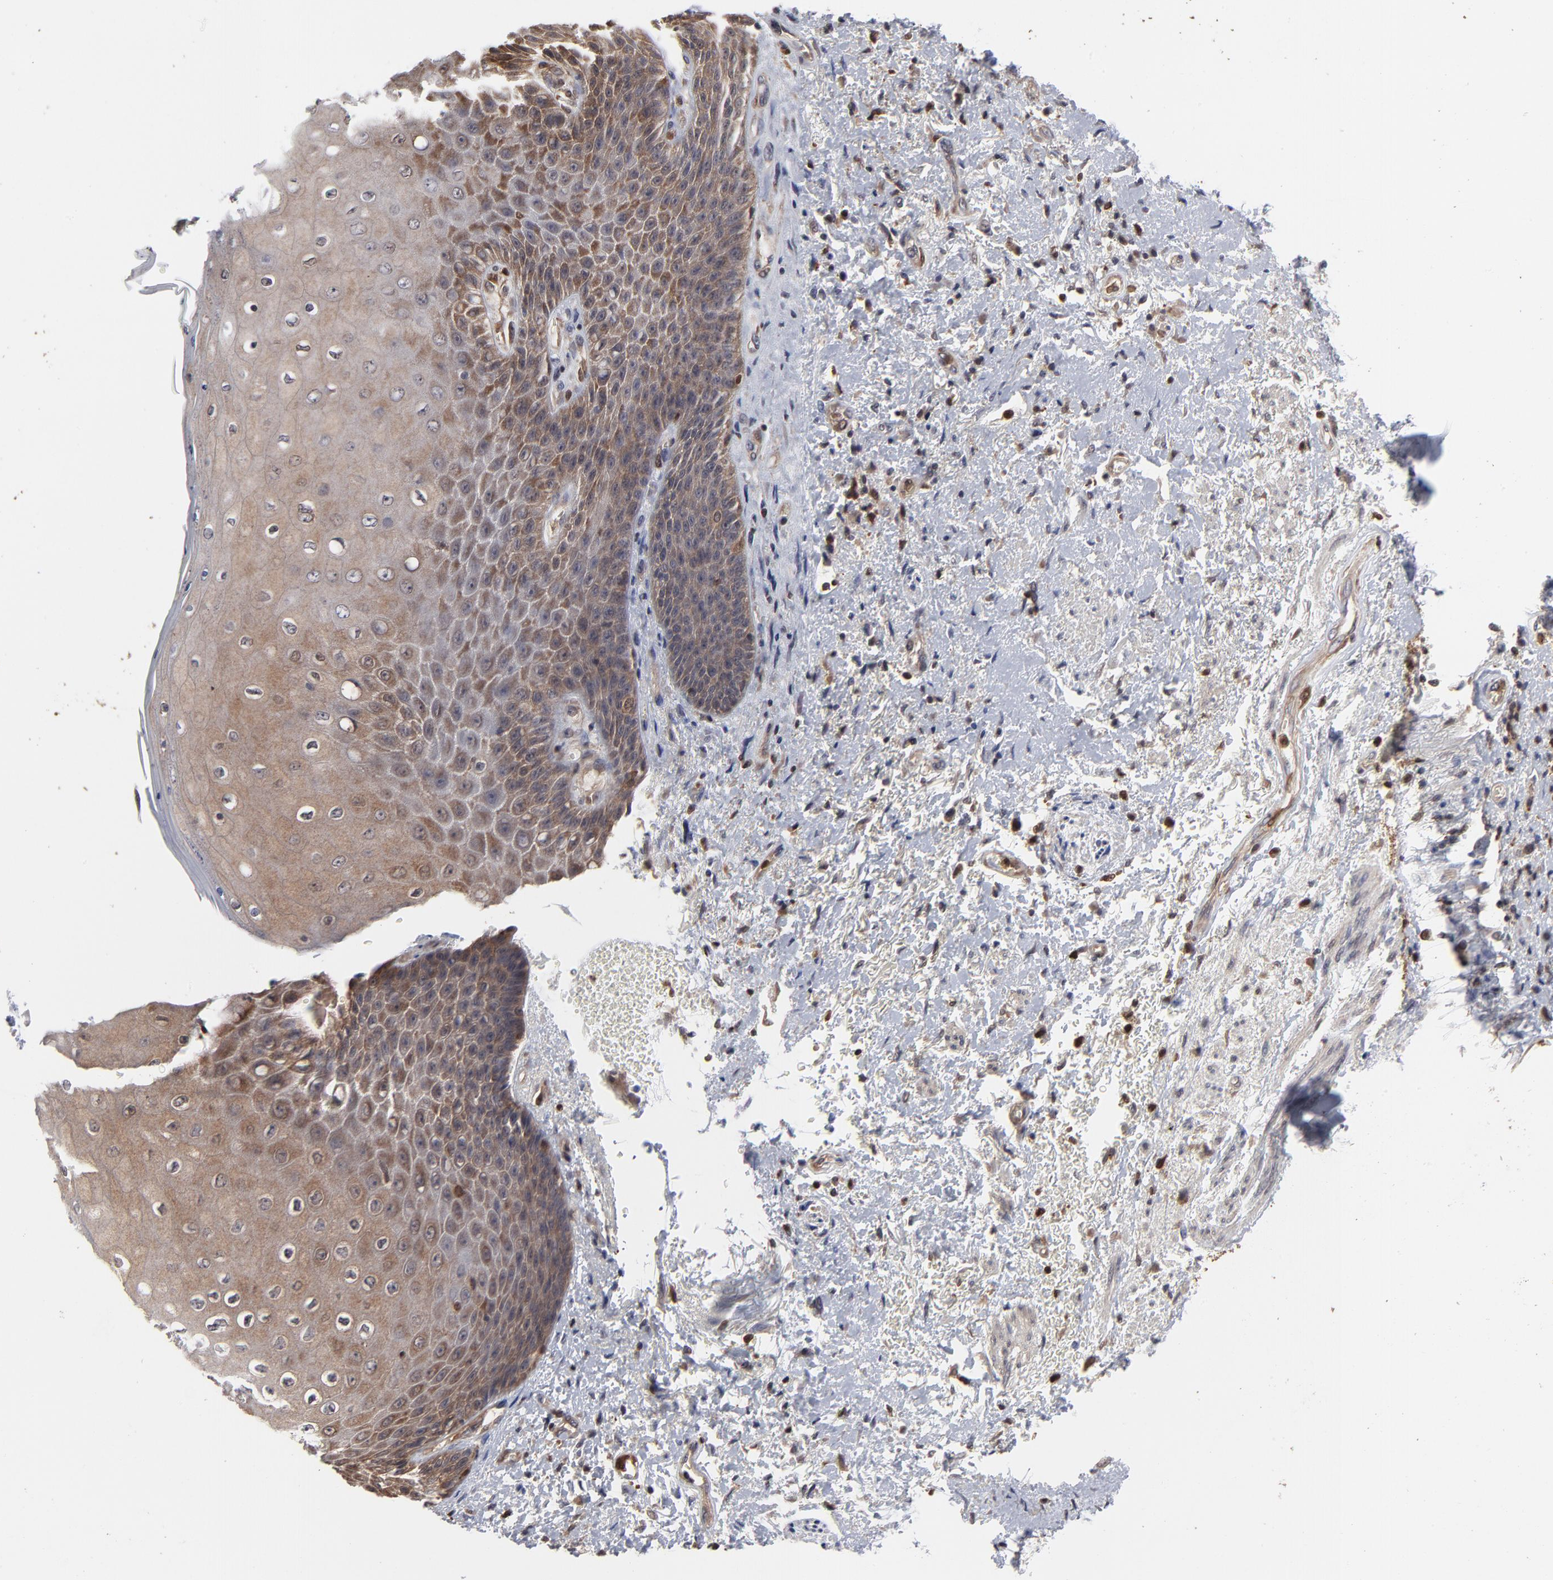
{"staining": {"intensity": "moderate", "quantity": ">75%", "location": "cytoplasmic/membranous"}, "tissue": "skin", "cell_type": "Epidermal cells", "image_type": "normal", "snomed": [{"axis": "morphology", "description": "Normal tissue, NOS"}, {"axis": "topography", "description": "Anal"}], "caption": "Human skin stained for a protein (brown) demonstrates moderate cytoplasmic/membranous positive expression in approximately >75% of epidermal cells.", "gene": "MAP2K1", "patient": {"sex": "female", "age": 46}}